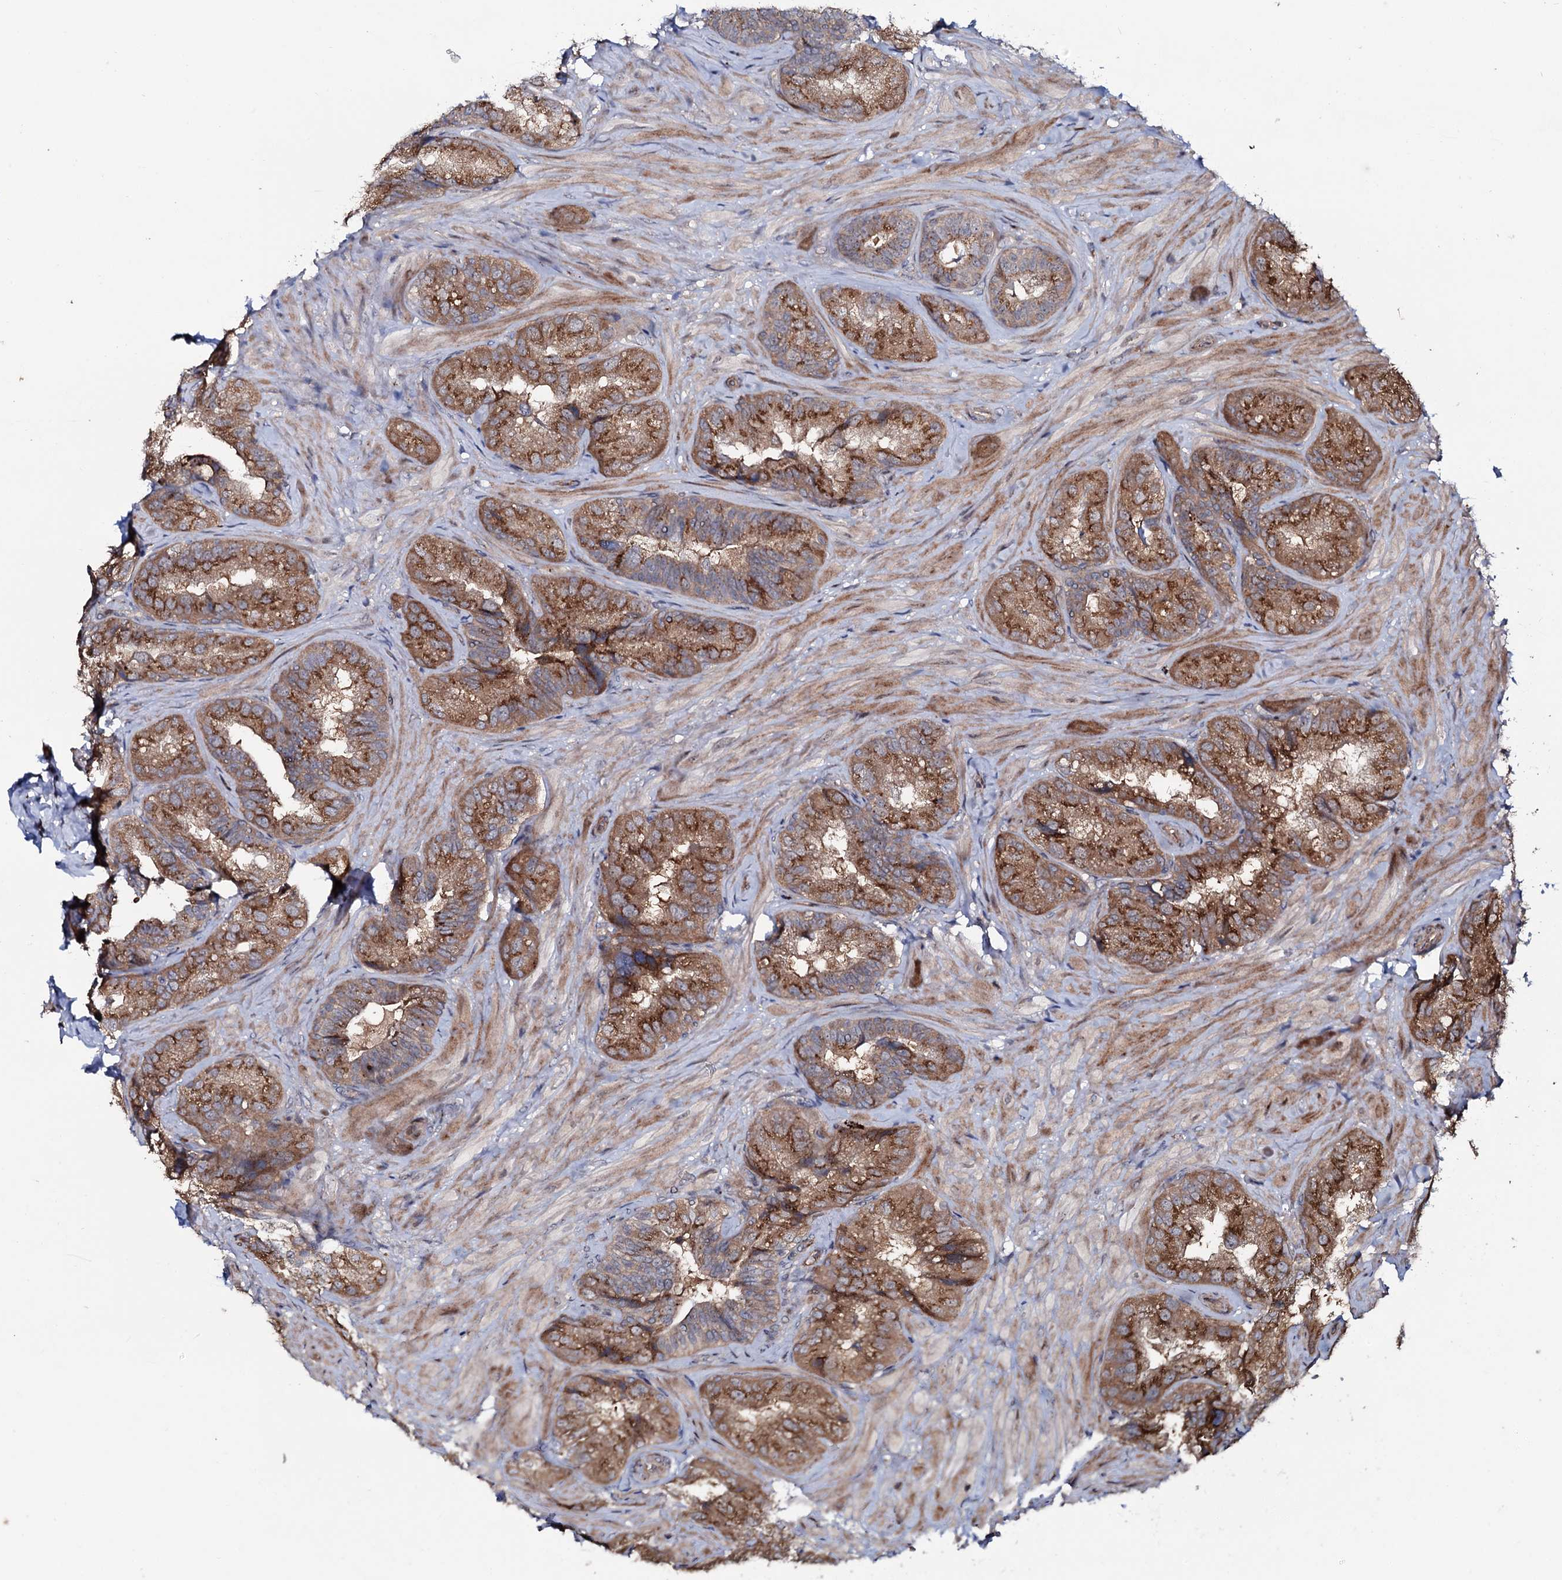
{"staining": {"intensity": "moderate", "quantity": ">75%", "location": "cytoplasmic/membranous"}, "tissue": "seminal vesicle", "cell_type": "Glandular cells", "image_type": "normal", "snomed": [{"axis": "morphology", "description": "Normal tissue, NOS"}, {"axis": "topography", "description": "Prostate and seminal vesicle, NOS"}, {"axis": "topography", "description": "Prostate"}, {"axis": "topography", "description": "Seminal veicle"}], "caption": "This photomicrograph demonstrates unremarkable seminal vesicle stained with immunohistochemistry to label a protein in brown. The cytoplasmic/membranous of glandular cells show moderate positivity for the protein. Nuclei are counter-stained blue.", "gene": "COG6", "patient": {"sex": "male", "age": 67}}